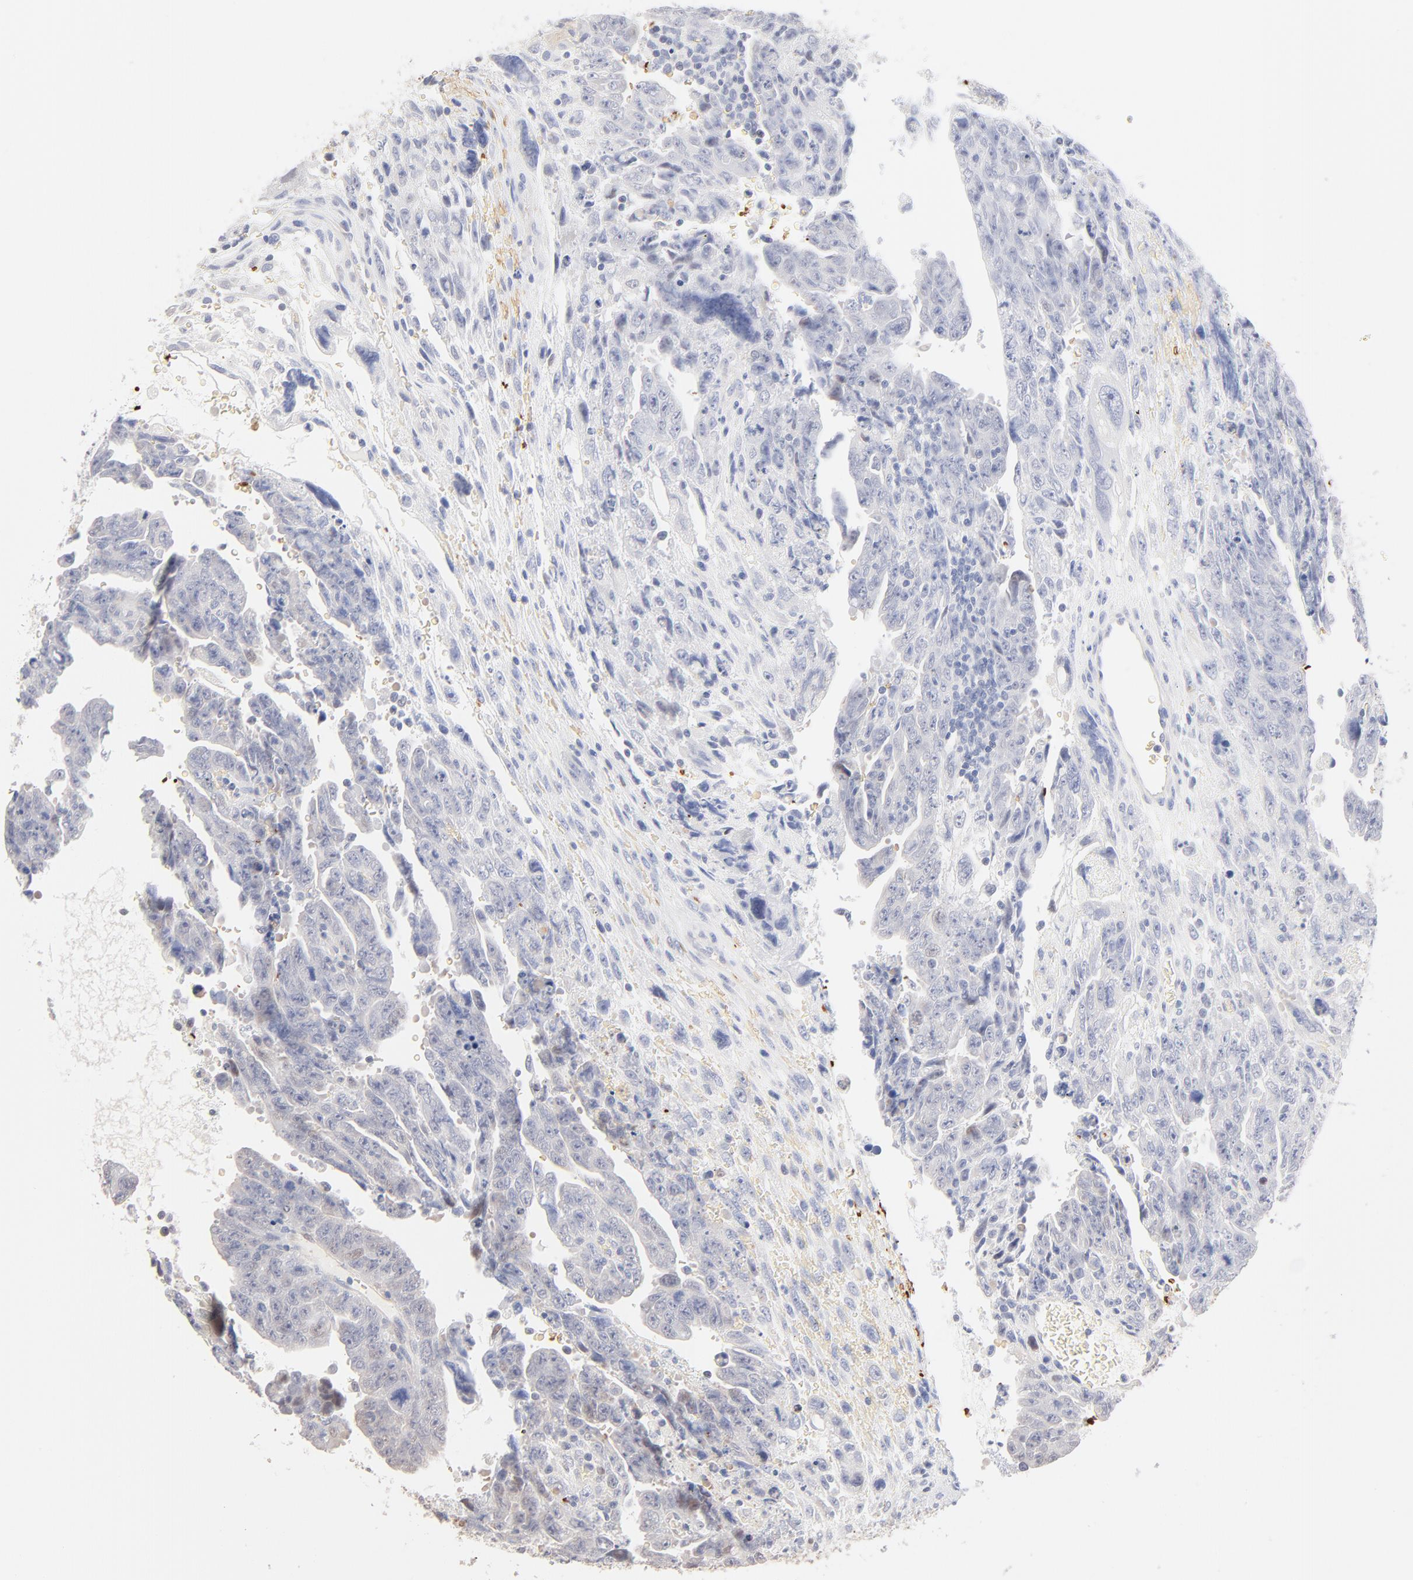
{"staining": {"intensity": "negative", "quantity": "none", "location": "none"}, "tissue": "testis cancer", "cell_type": "Tumor cells", "image_type": "cancer", "snomed": [{"axis": "morphology", "description": "Carcinoma, Embryonal, NOS"}, {"axis": "topography", "description": "Testis"}], "caption": "There is no significant expression in tumor cells of embryonal carcinoma (testis).", "gene": "SPTB", "patient": {"sex": "male", "age": 28}}